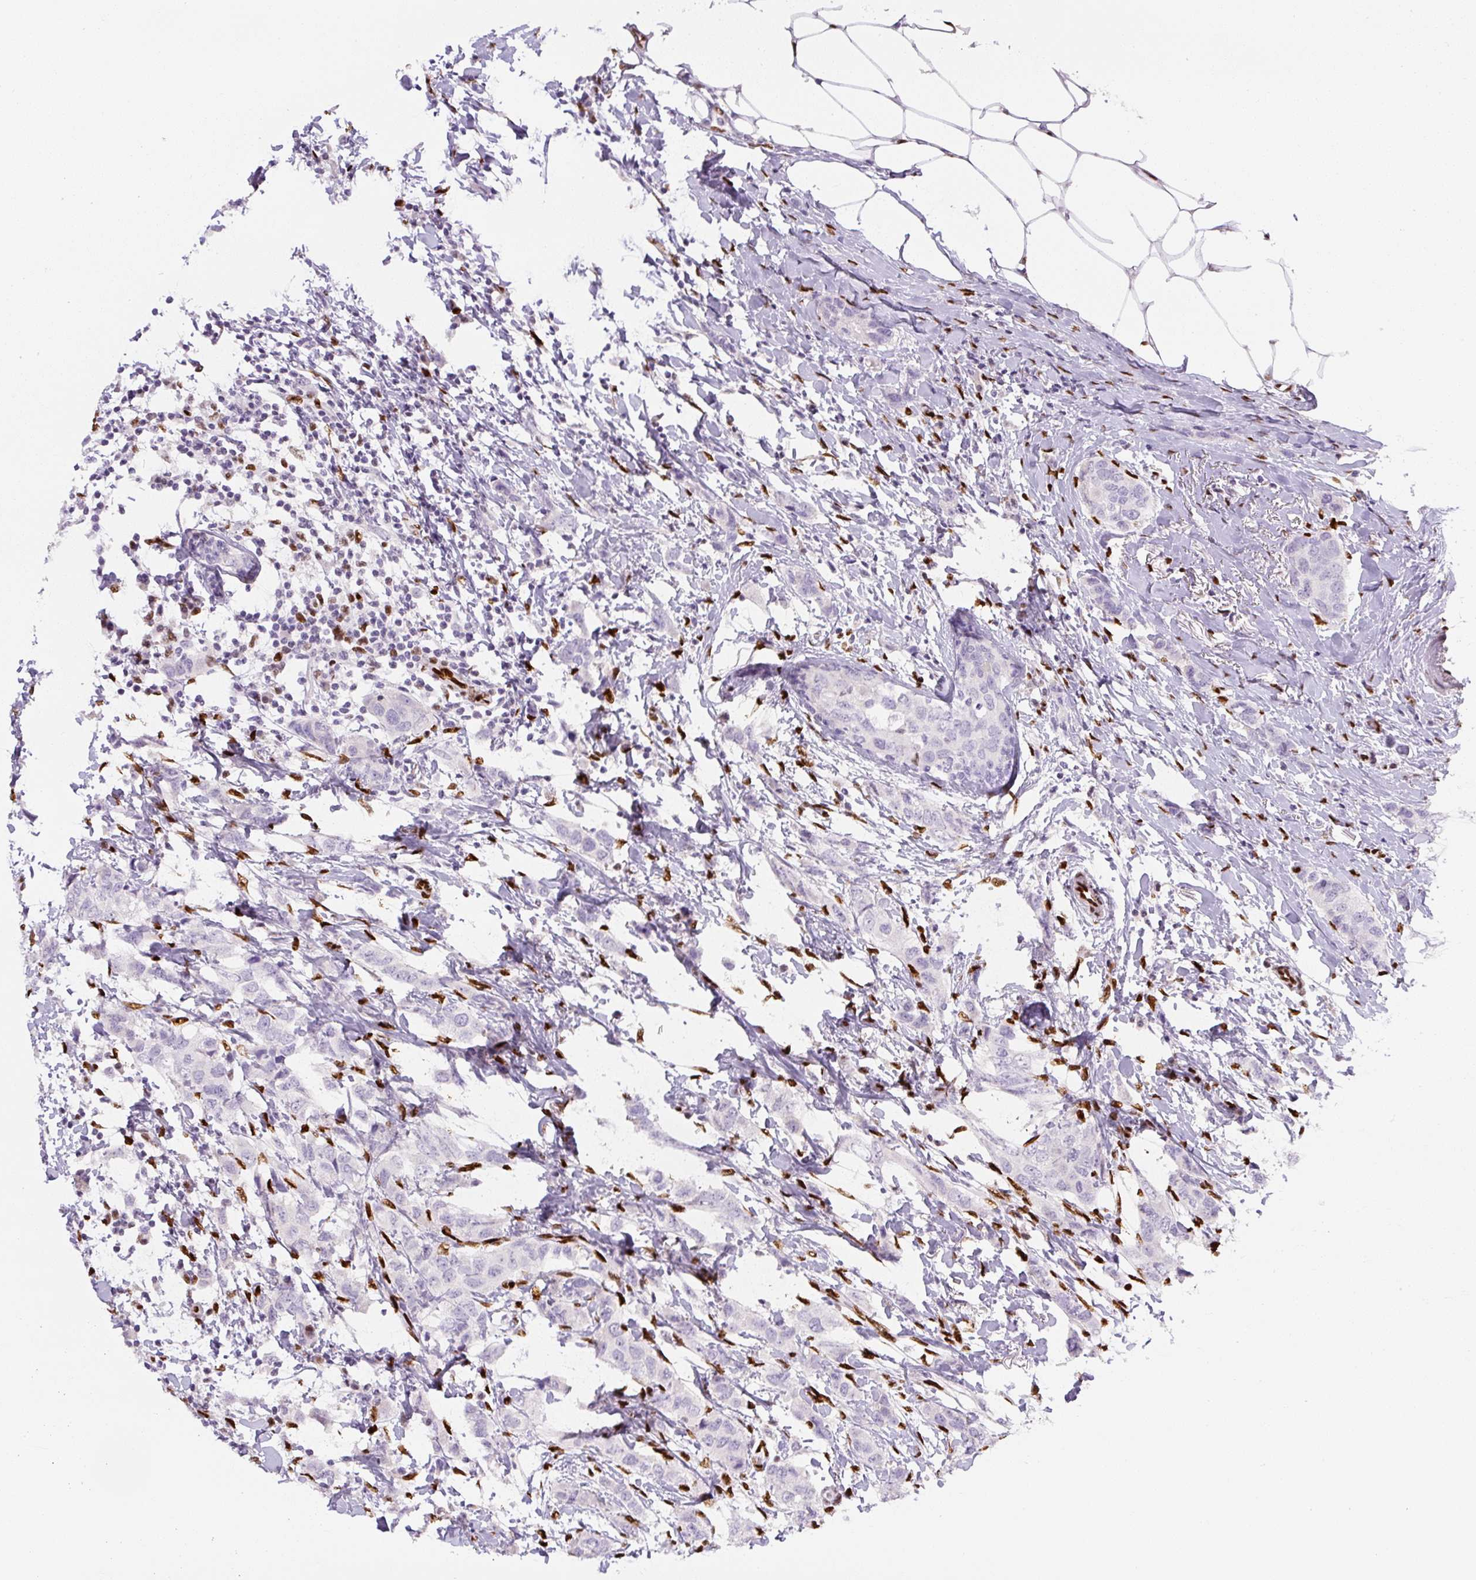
{"staining": {"intensity": "negative", "quantity": "none", "location": "none"}, "tissue": "breast cancer", "cell_type": "Tumor cells", "image_type": "cancer", "snomed": [{"axis": "morphology", "description": "Duct carcinoma"}, {"axis": "topography", "description": "Breast"}], "caption": "Histopathology image shows no protein positivity in tumor cells of intraductal carcinoma (breast) tissue. Nuclei are stained in blue.", "gene": "ZEB1", "patient": {"sex": "female", "age": 50}}